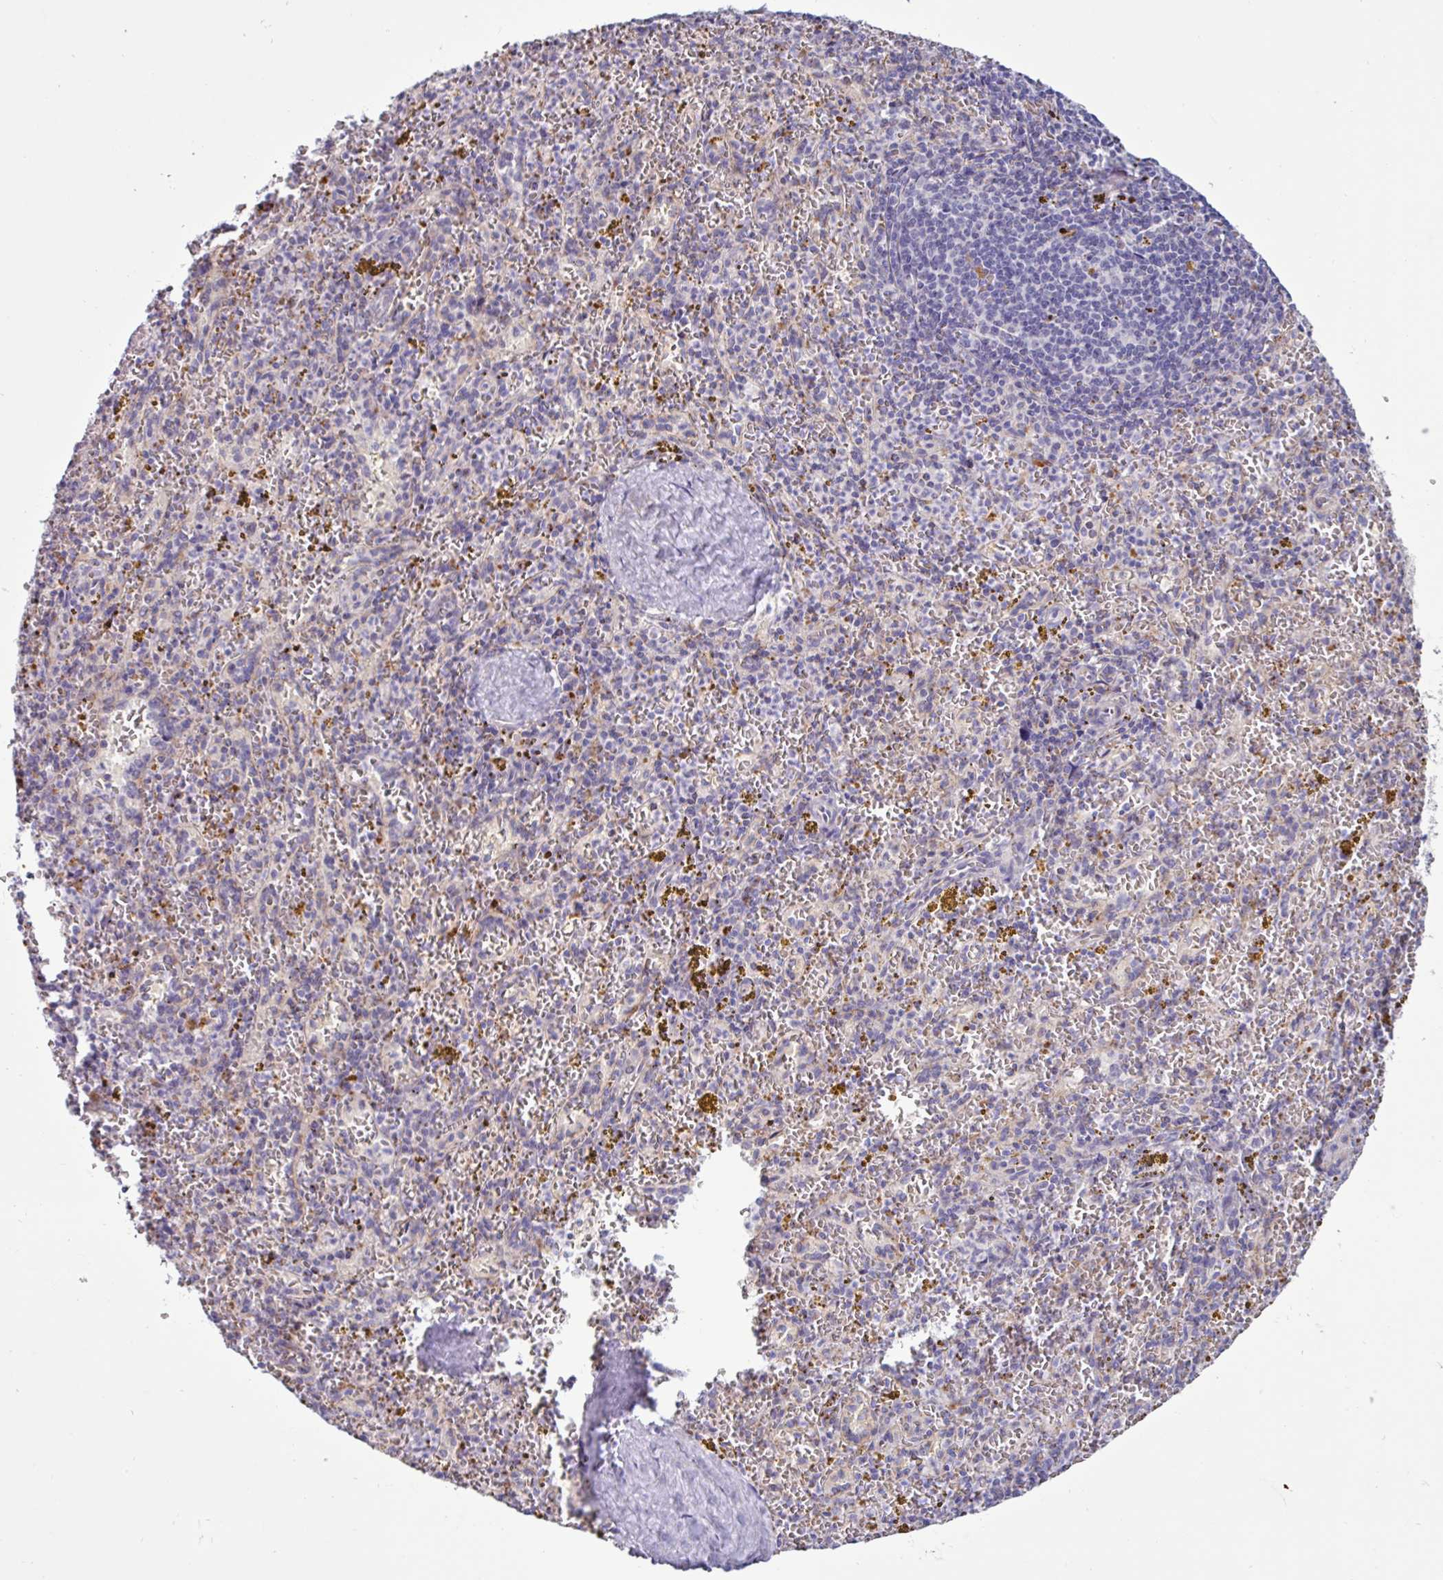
{"staining": {"intensity": "negative", "quantity": "none", "location": "none"}, "tissue": "spleen", "cell_type": "Cells in red pulp", "image_type": "normal", "snomed": [{"axis": "morphology", "description": "Normal tissue, NOS"}, {"axis": "topography", "description": "Spleen"}], "caption": "Spleen was stained to show a protein in brown. There is no significant expression in cells in red pulp. (DAB immunohistochemistry visualized using brightfield microscopy, high magnification).", "gene": "AMIGO2", "patient": {"sex": "male", "age": 57}}